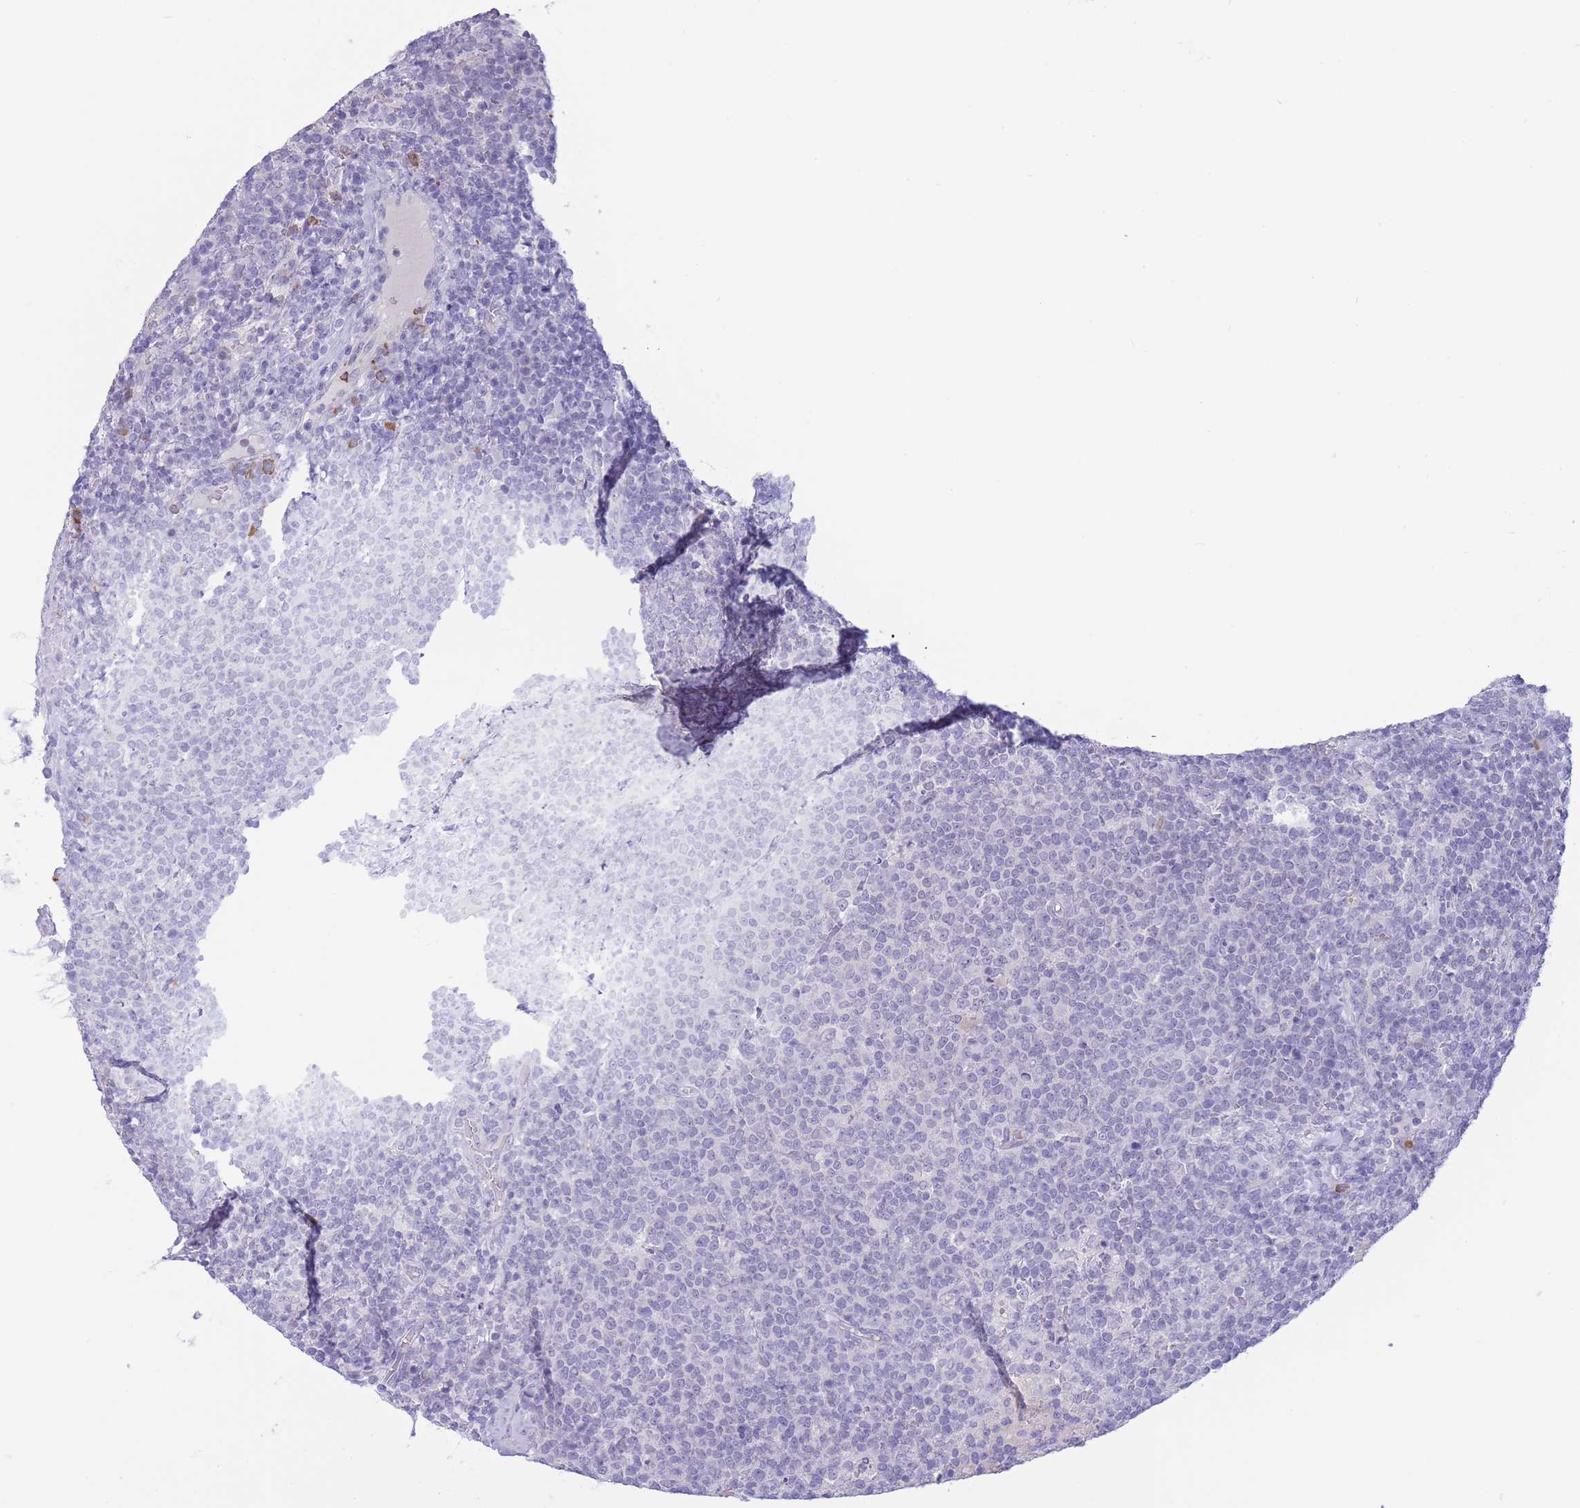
{"staining": {"intensity": "negative", "quantity": "none", "location": "none"}, "tissue": "lymphoma", "cell_type": "Tumor cells", "image_type": "cancer", "snomed": [{"axis": "morphology", "description": "Malignant lymphoma, non-Hodgkin's type, High grade"}, {"axis": "topography", "description": "Lymph node"}], "caption": "Photomicrograph shows no significant protein positivity in tumor cells of high-grade malignant lymphoma, non-Hodgkin's type. (Brightfield microscopy of DAB immunohistochemistry at high magnification).", "gene": "ASAP3", "patient": {"sex": "male", "age": 61}}